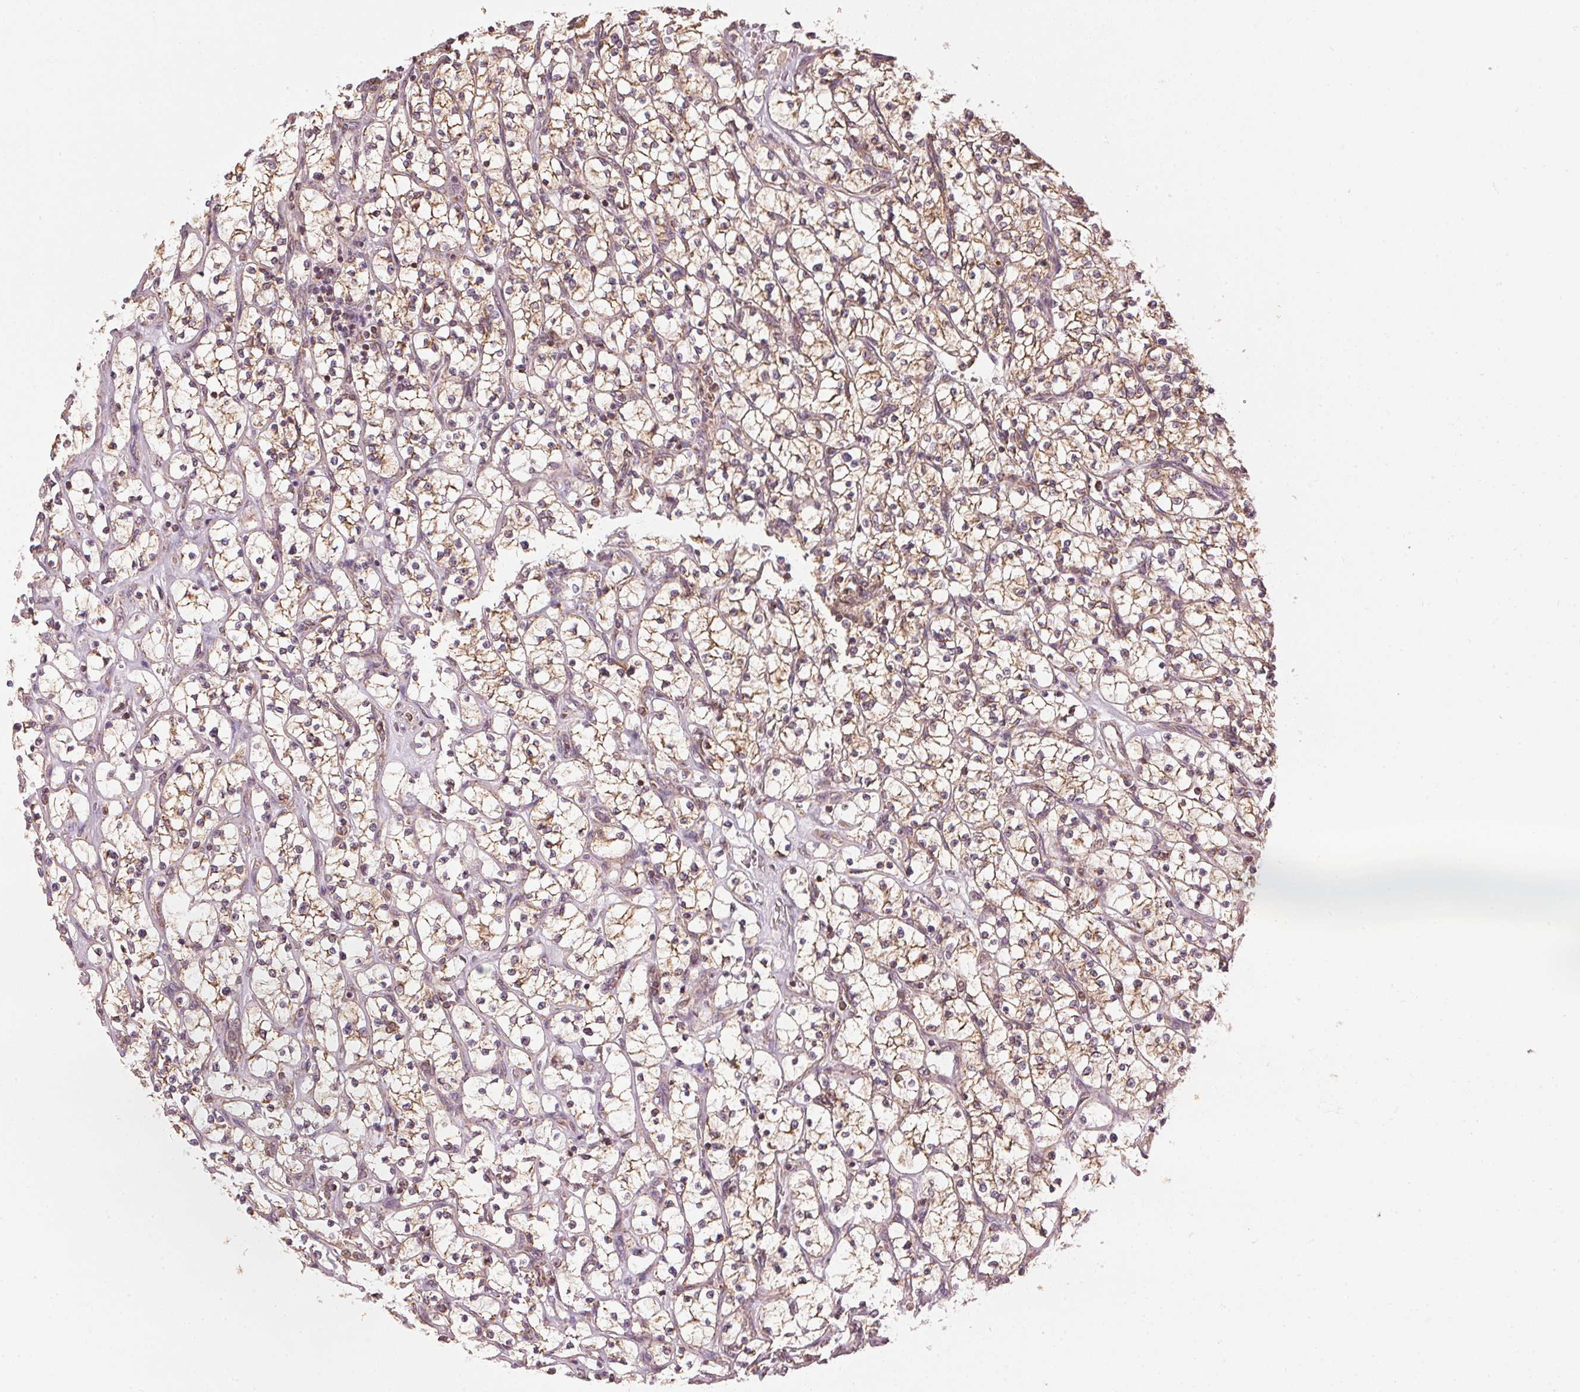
{"staining": {"intensity": "moderate", "quantity": ">75%", "location": "cytoplasmic/membranous"}, "tissue": "renal cancer", "cell_type": "Tumor cells", "image_type": "cancer", "snomed": [{"axis": "morphology", "description": "Adenocarcinoma, NOS"}, {"axis": "topography", "description": "Kidney"}], "caption": "High-magnification brightfield microscopy of adenocarcinoma (renal) stained with DAB (brown) and counterstained with hematoxylin (blue). tumor cells exhibit moderate cytoplasmic/membranous expression is present in about>75% of cells. The protein is stained brown, and the nuclei are stained in blue (DAB IHC with brightfield microscopy, high magnification).", "gene": "ARHGAP6", "patient": {"sex": "female", "age": 64}}